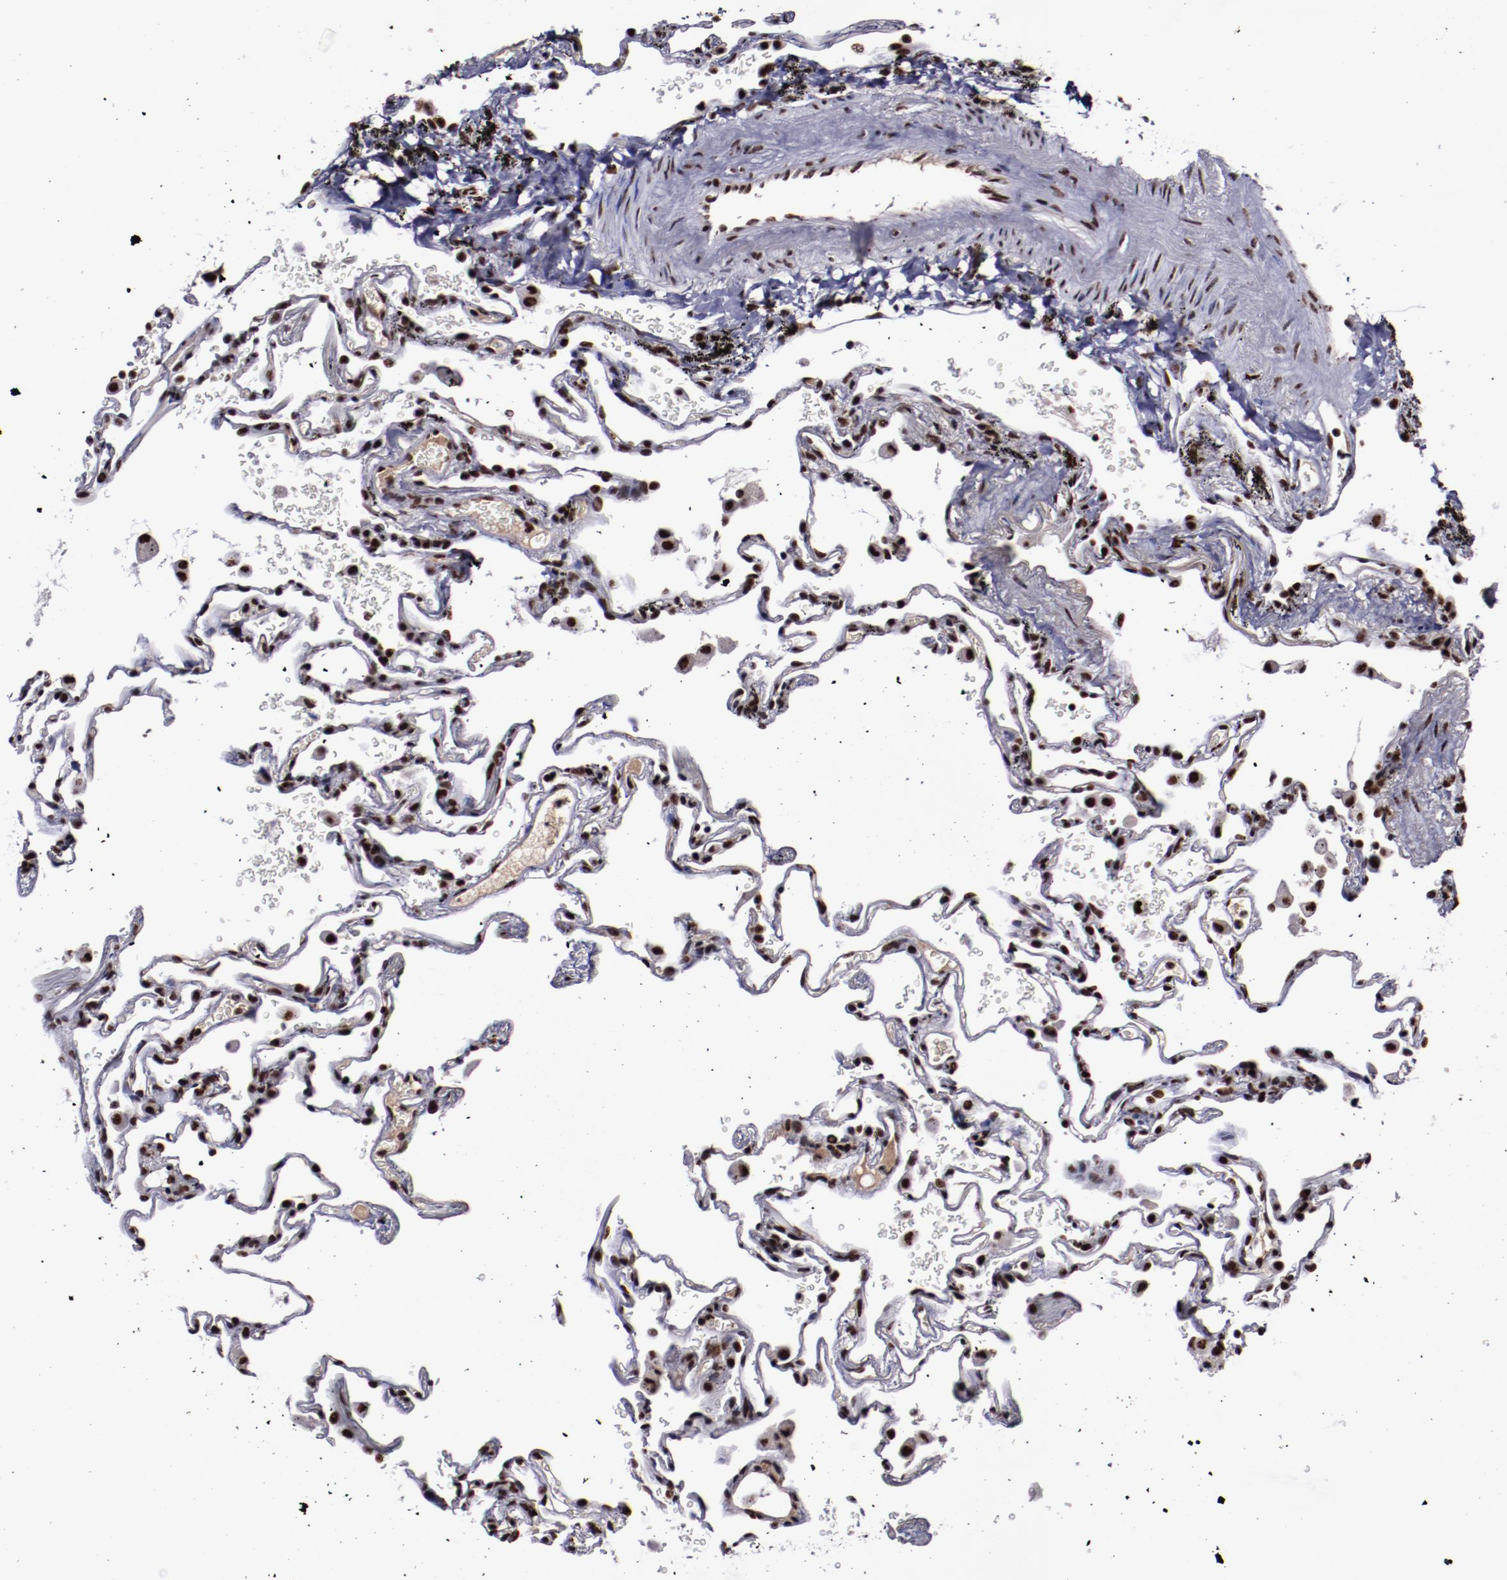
{"staining": {"intensity": "strong", "quantity": ">75%", "location": "nuclear"}, "tissue": "lung", "cell_type": "Alveolar cells", "image_type": "normal", "snomed": [{"axis": "morphology", "description": "Normal tissue, NOS"}, {"axis": "morphology", "description": "Inflammation, NOS"}, {"axis": "topography", "description": "Lung"}], "caption": "Immunohistochemical staining of benign lung demonstrates >75% levels of strong nuclear protein positivity in approximately >75% of alveolar cells.", "gene": "ERH", "patient": {"sex": "male", "age": 69}}